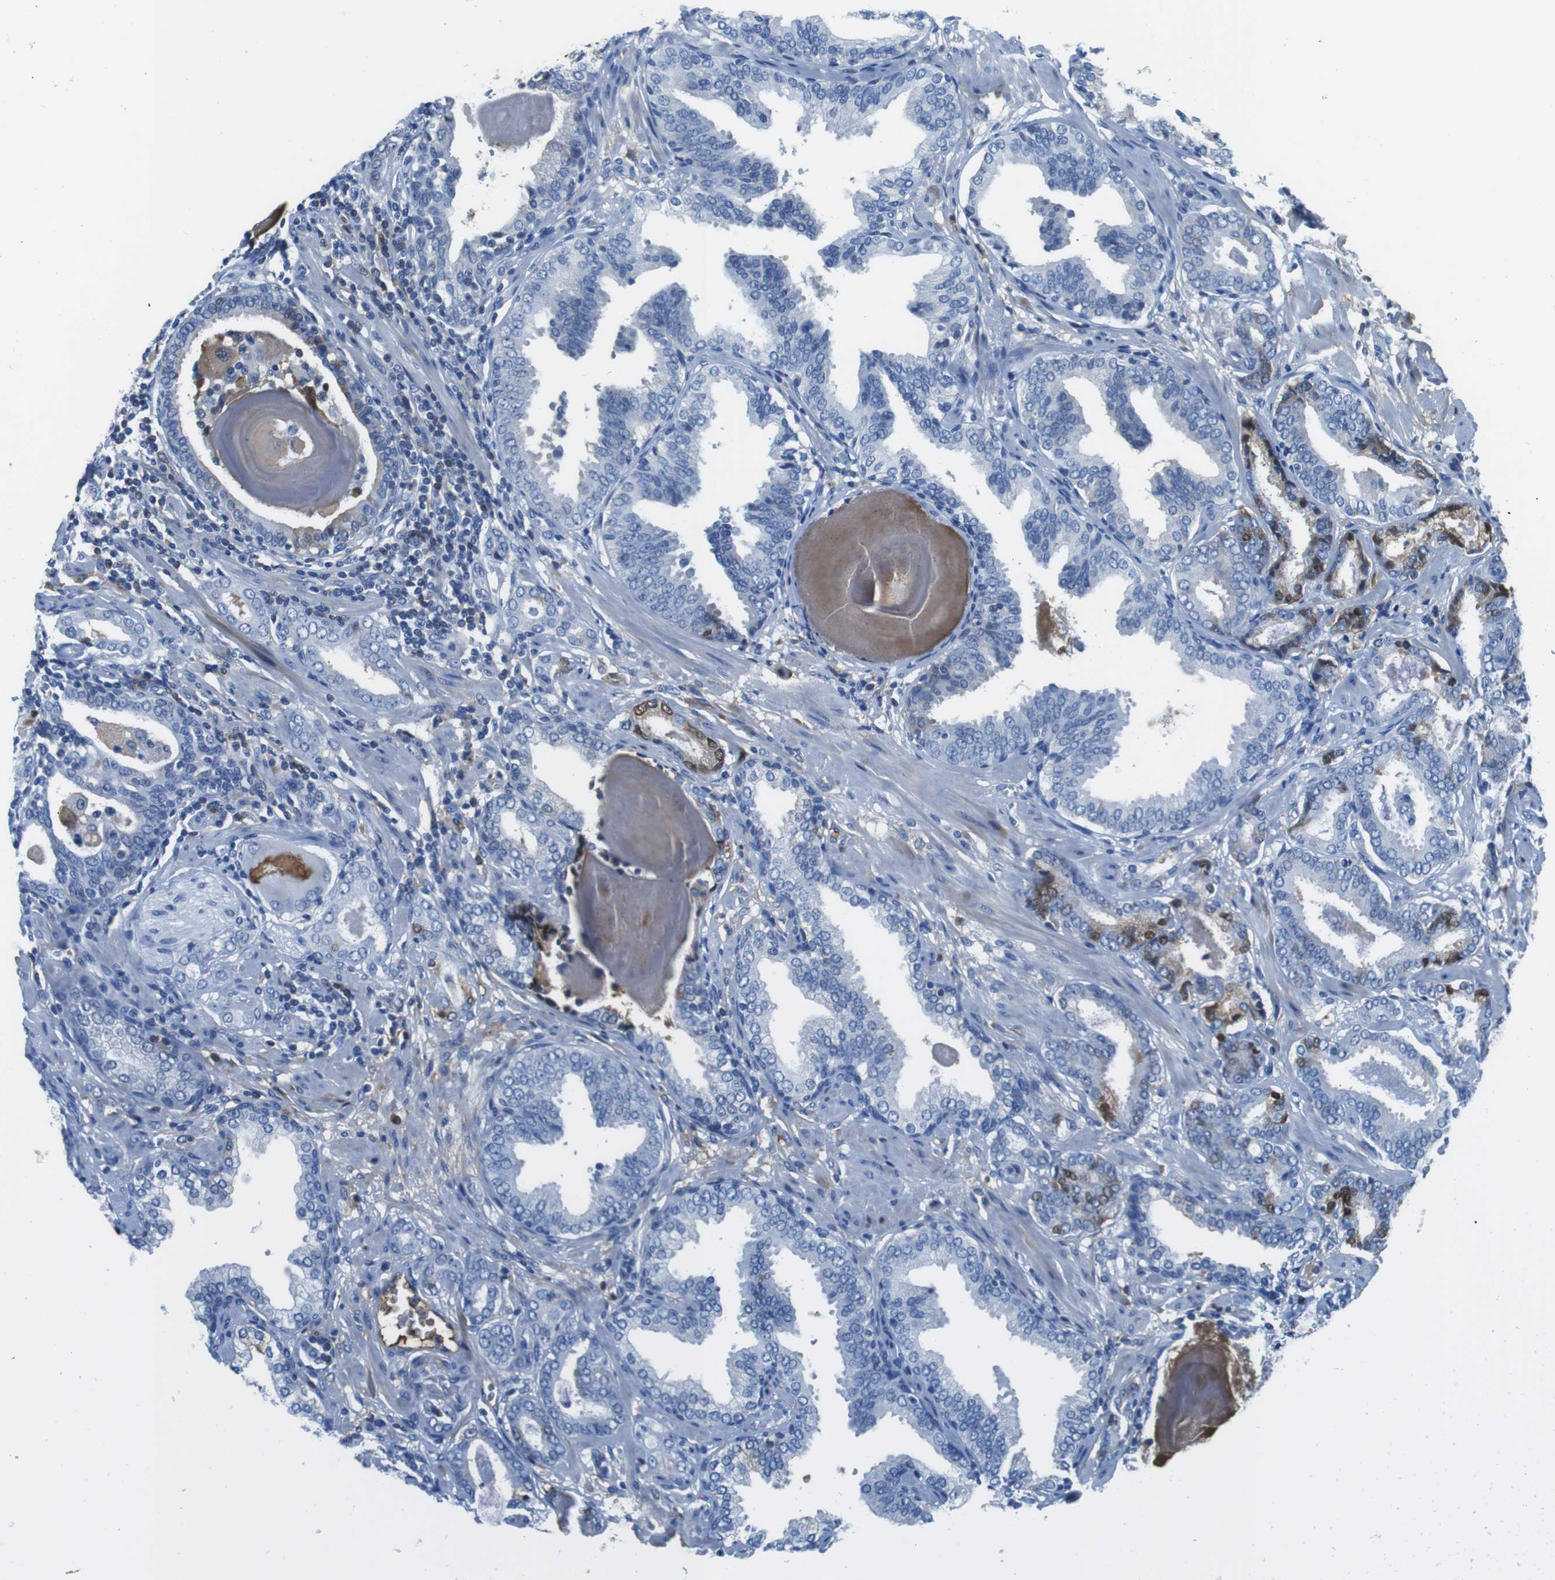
{"staining": {"intensity": "moderate", "quantity": "<25%", "location": "nuclear"}, "tissue": "prostate cancer", "cell_type": "Tumor cells", "image_type": "cancer", "snomed": [{"axis": "morphology", "description": "Adenocarcinoma, Low grade"}, {"axis": "topography", "description": "Prostate"}], "caption": "Immunohistochemistry (IHC) (DAB) staining of human adenocarcinoma (low-grade) (prostate) displays moderate nuclear protein expression in about <25% of tumor cells.", "gene": "TMPRSS15", "patient": {"sex": "male", "age": 53}}